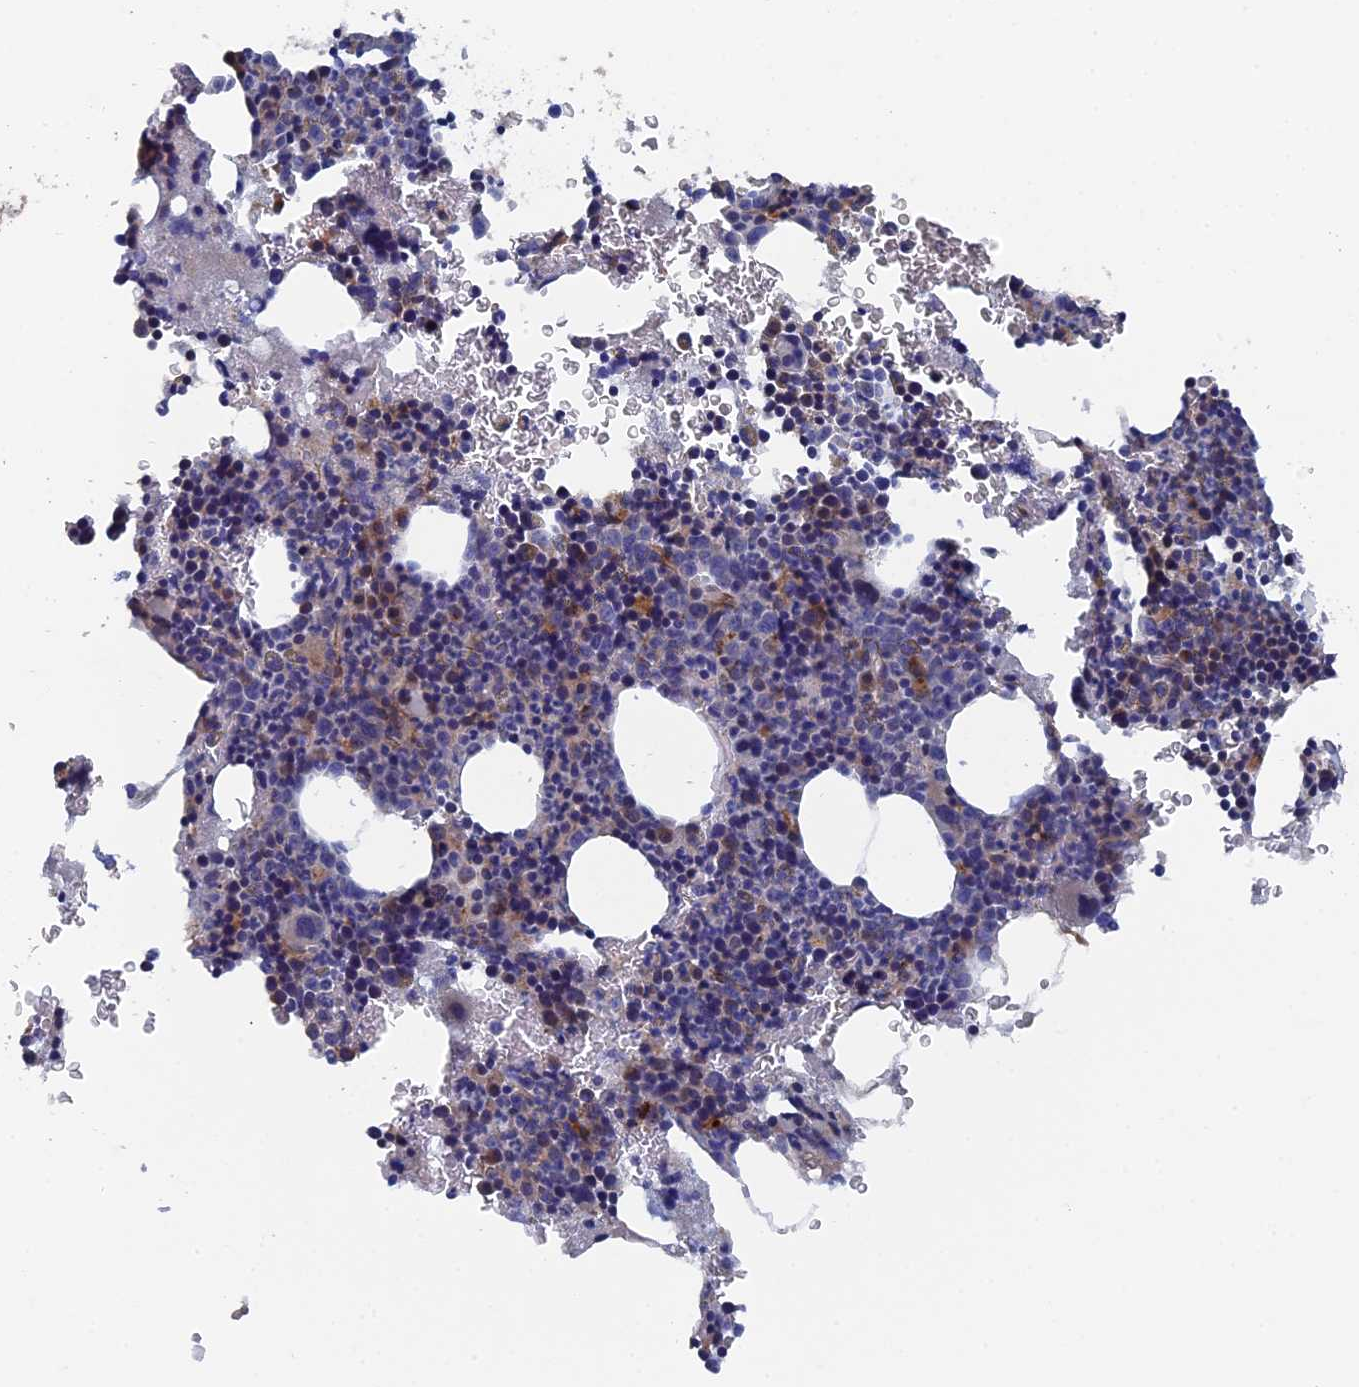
{"staining": {"intensity": "weak", "quantity": "<25%", "location": "cytoplasmic/membranous"}, "tissue": "bone marrow", "cell_type": "Hematopoietic cells", "image_type": "normal", "snomed": [{"axis": "morphology", "description": "Normal tissue, NOS"}, {"axis": "topography", "description": "Bone marrow"}], "caption": "Photomicrograph shows no protein expression in hematopoietic cells of normal bone marrow.", "gene": "SMG9", "patient": {"sex": "female", "age": 41}}